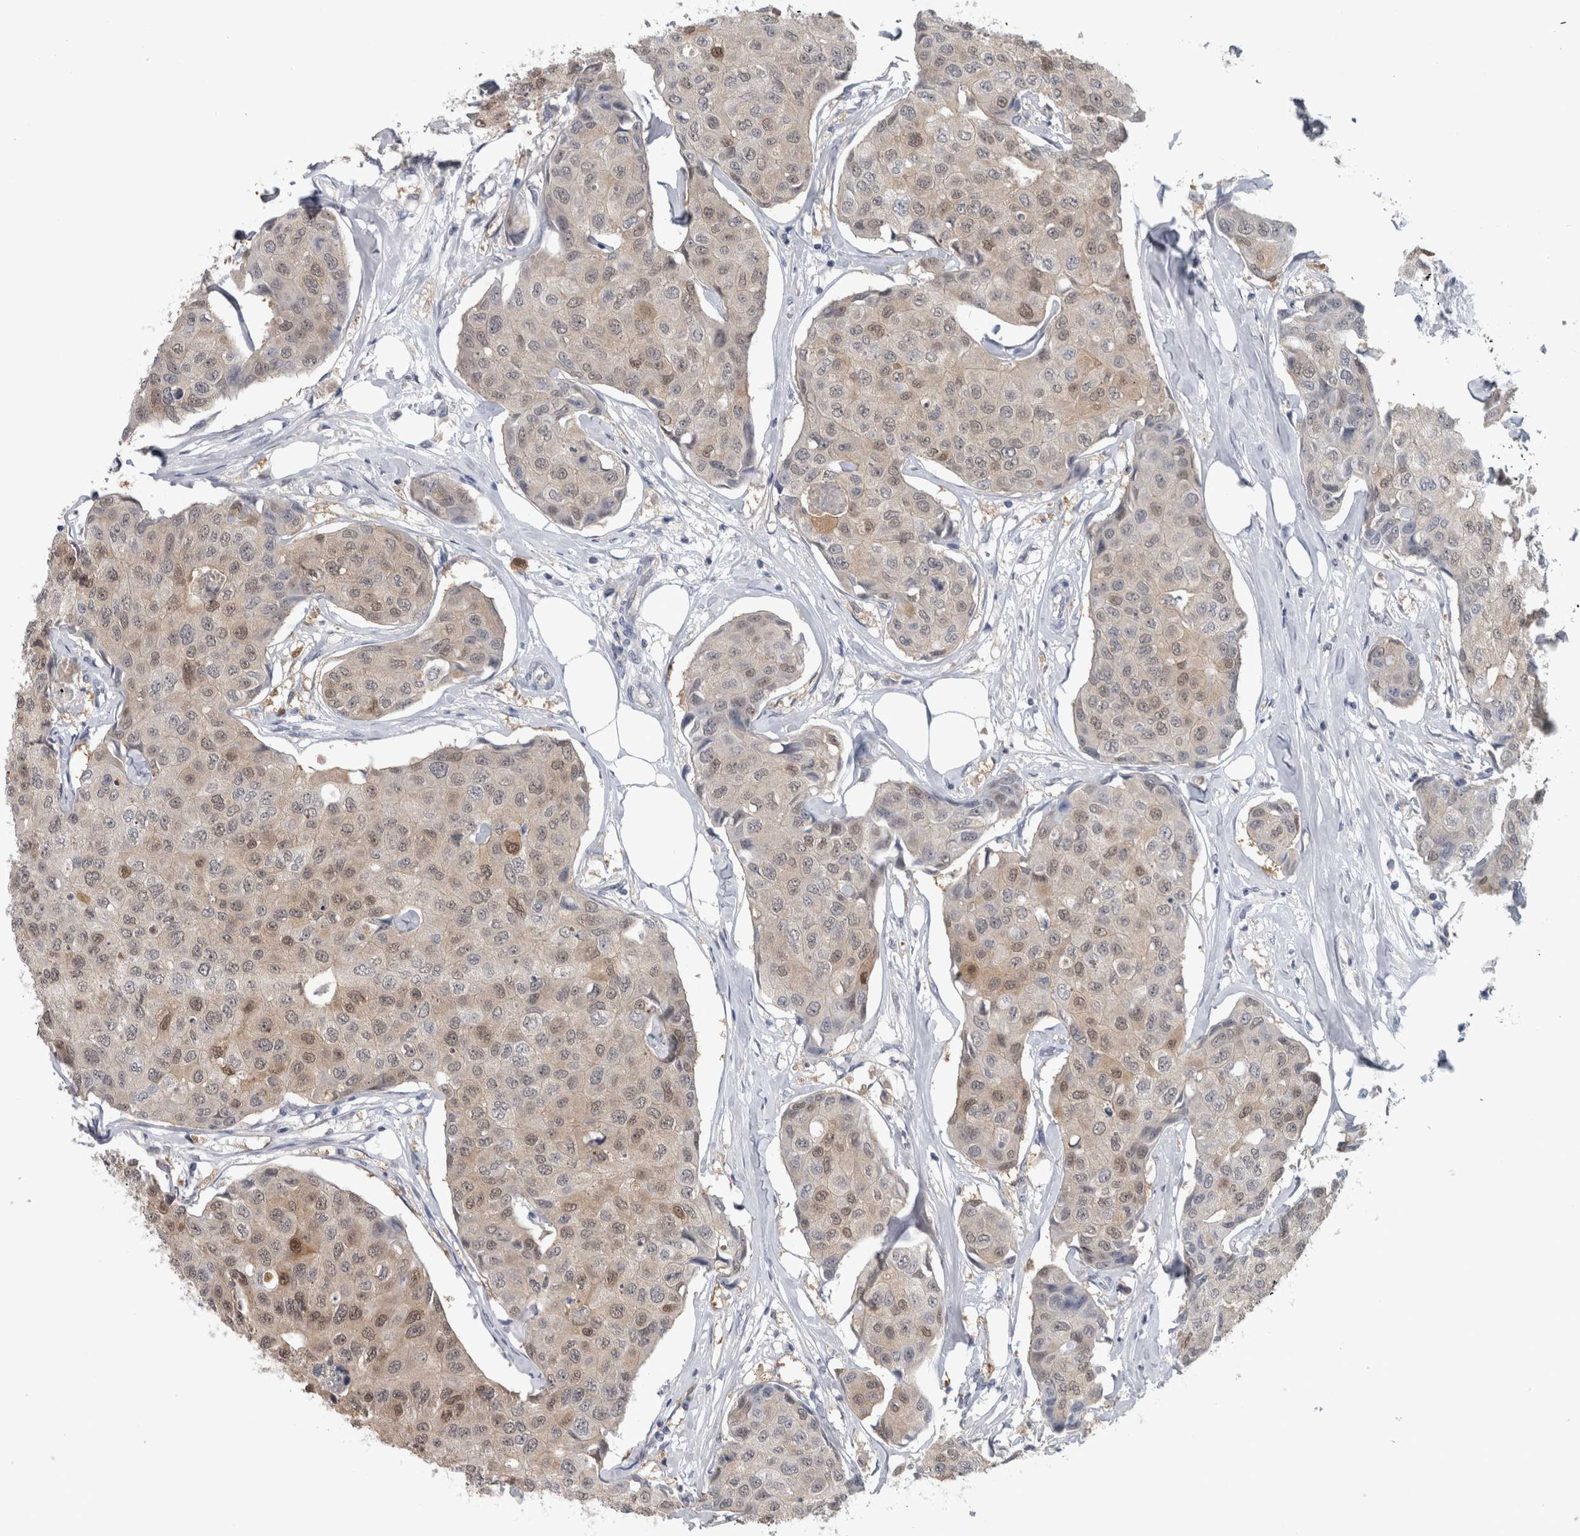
{"staining": {"intensity": "weak", "quantity": "25%-75%", "location": "cytoplasmic/membranous,nuclear"}, "tissue": "breast cancer", "cell_type": "Tumor cells", "image_type": "cancer", "snomed": [{"axis": "morphology", "description": "Duct carcinoma"}, {"axis": "topography", "description": "Breast"}], "caption": "This is an image of immunohistochemistry staining of breast cancer, which shows weak expression in the cytoplasmic/membranous and nuclear of tumor cells.", "gene": "NAPRT", "patient": {"sex": "female", "age": 80}}